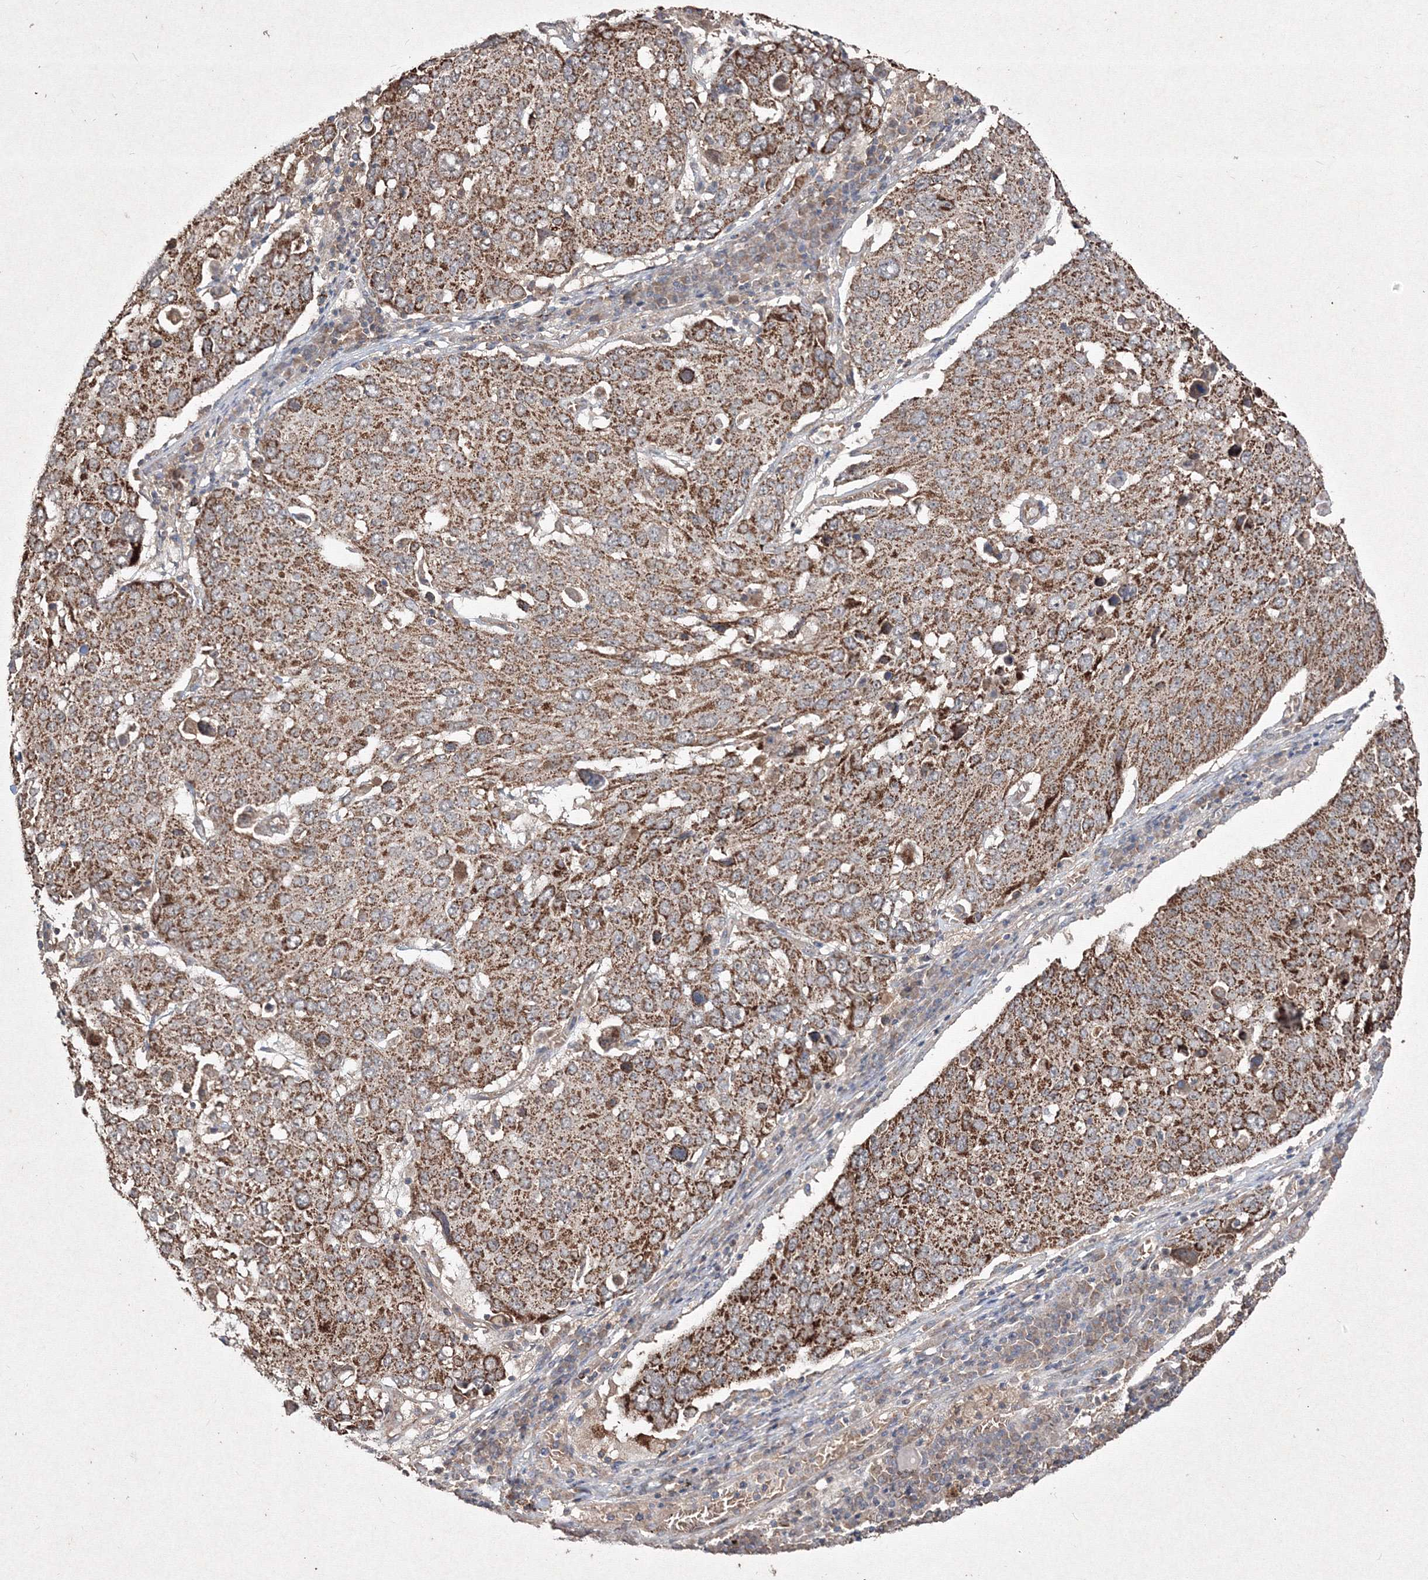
{"staining": {"intensity": "moderate", "quantity": ">75%", "location": "cytoplasmic/membranous"}, "tissue": "lung cancer", "cell_type": "Tumor cells", "image_type": "cancer", "snomed": [{"axis": "morphology", "description": "Squamous cell carcinoma, NOS"}, {"axis": "topography", "description": "Lung"}], "caption": "IHC (DAB) staining of lung squamous cell carcinoma exhibits moderate cytoplasmic/membranous protein expression in about >75% of tumor cells. The staining was performed using DAB (3,3'-diaminobenzidine) to visualize the protein expression in brown, while the nuclei were stained in blue with hematoxylin (Magnification: 20x).", "gene": "GRSF1", "patient": {"sex": "male", "age": 65}}